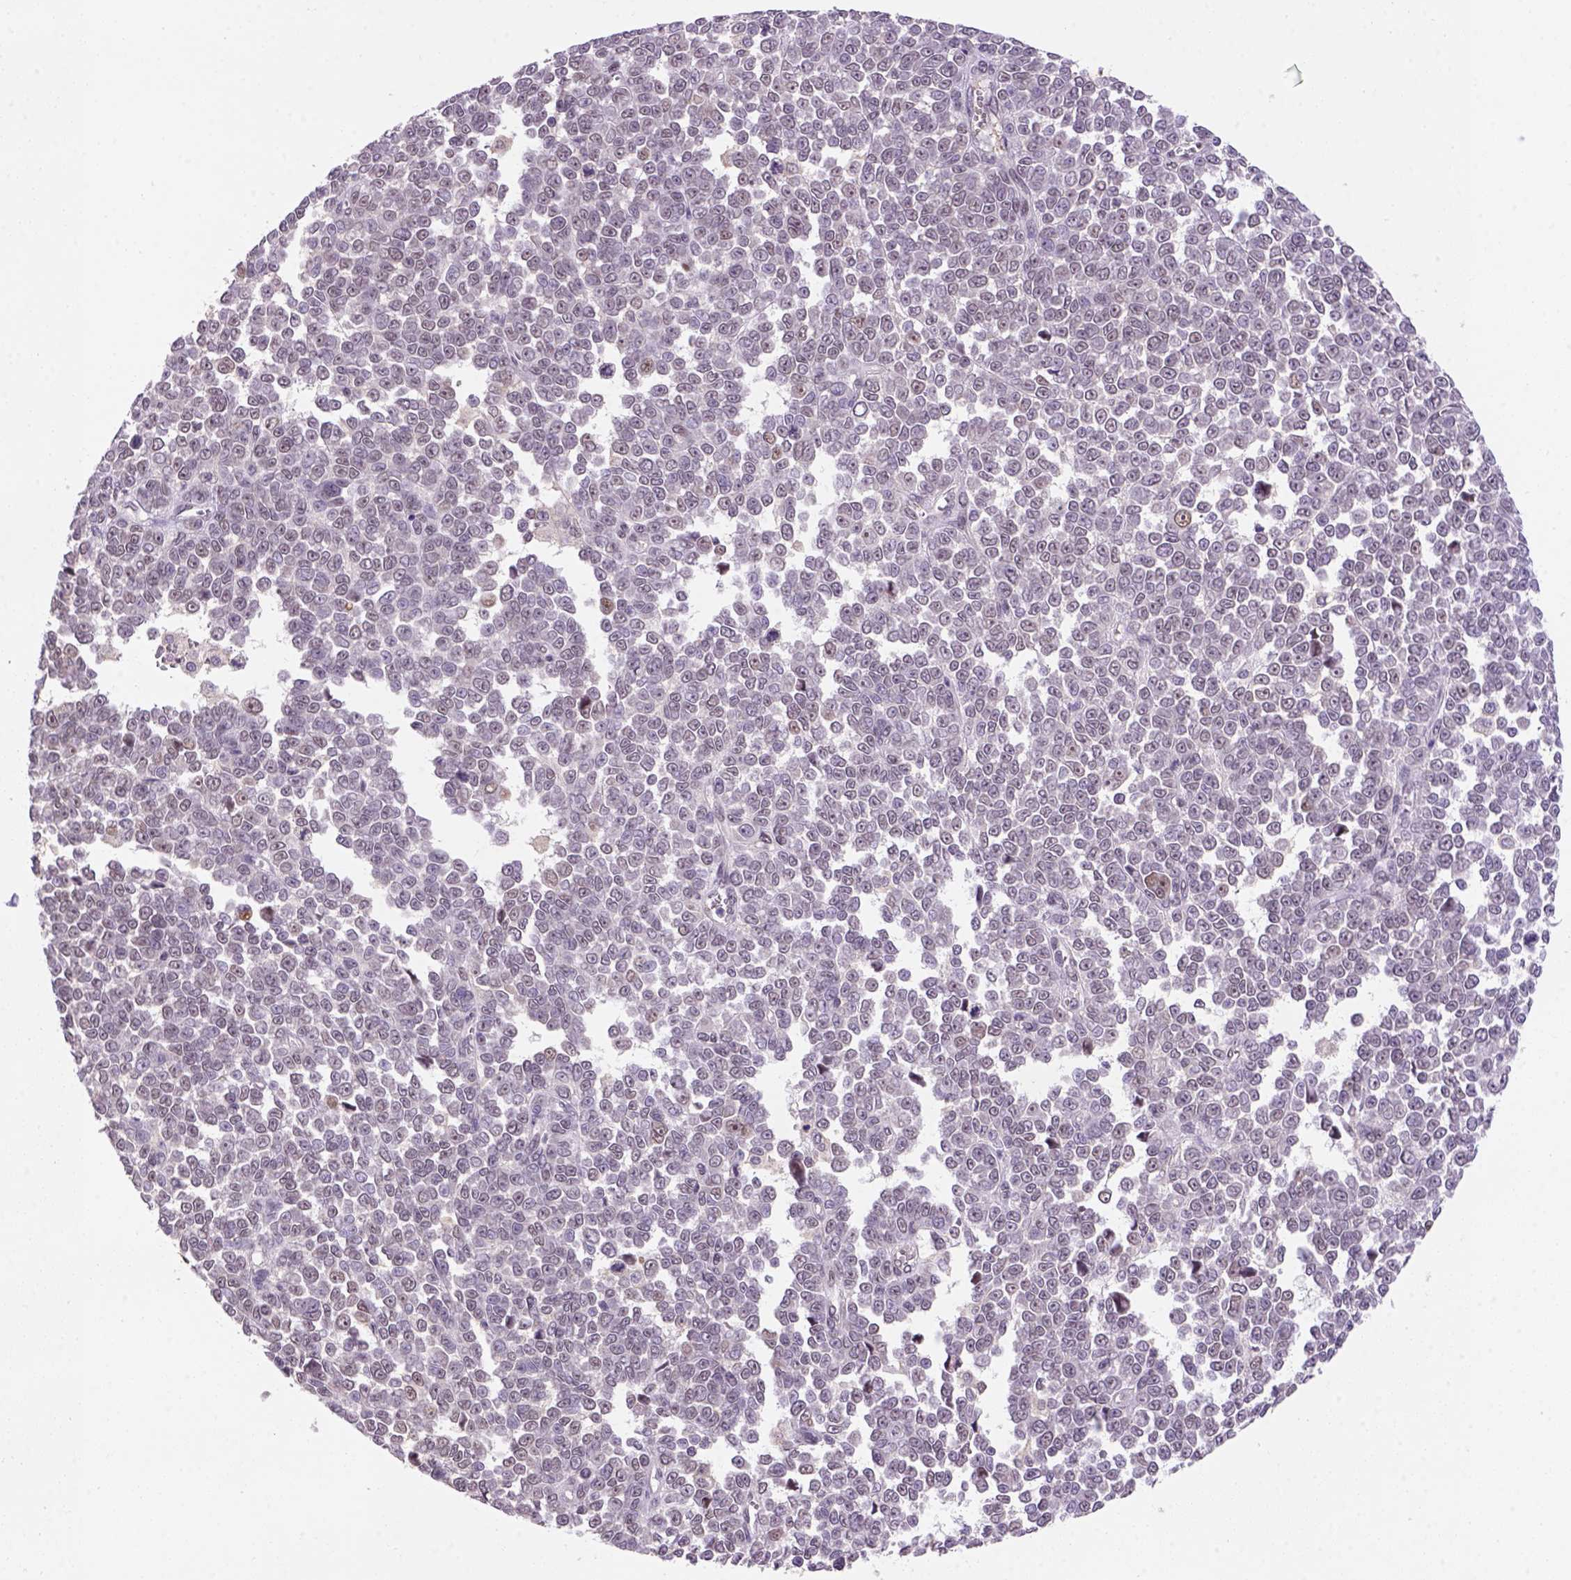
{"staining": {"intensity": "weak", "quantity": "25%-75%", "location": "cytoplasmic/membranous,nuclear"}, "tissue": "melanoma", "cell_type": "Tumor cells", "image_type": "cancer", "snomed": [{"axis": "morphology", "description": "Malignant melanoma, NOS"}, {"axis": "topography", "description": "Skin"}], "caption": "Immunohistochemical staining of melanoma displays low levels of weak cytoplasmic/membranous and nuclear protein expression in about 25%-75% of tumor cells. The staining is performed using DAB brown chromogen to label protein expression. The nuclei are counter-stained blue using hematoxylin.", "gene": "SCML4", "patient": {"sex": "female", "age": 95}}